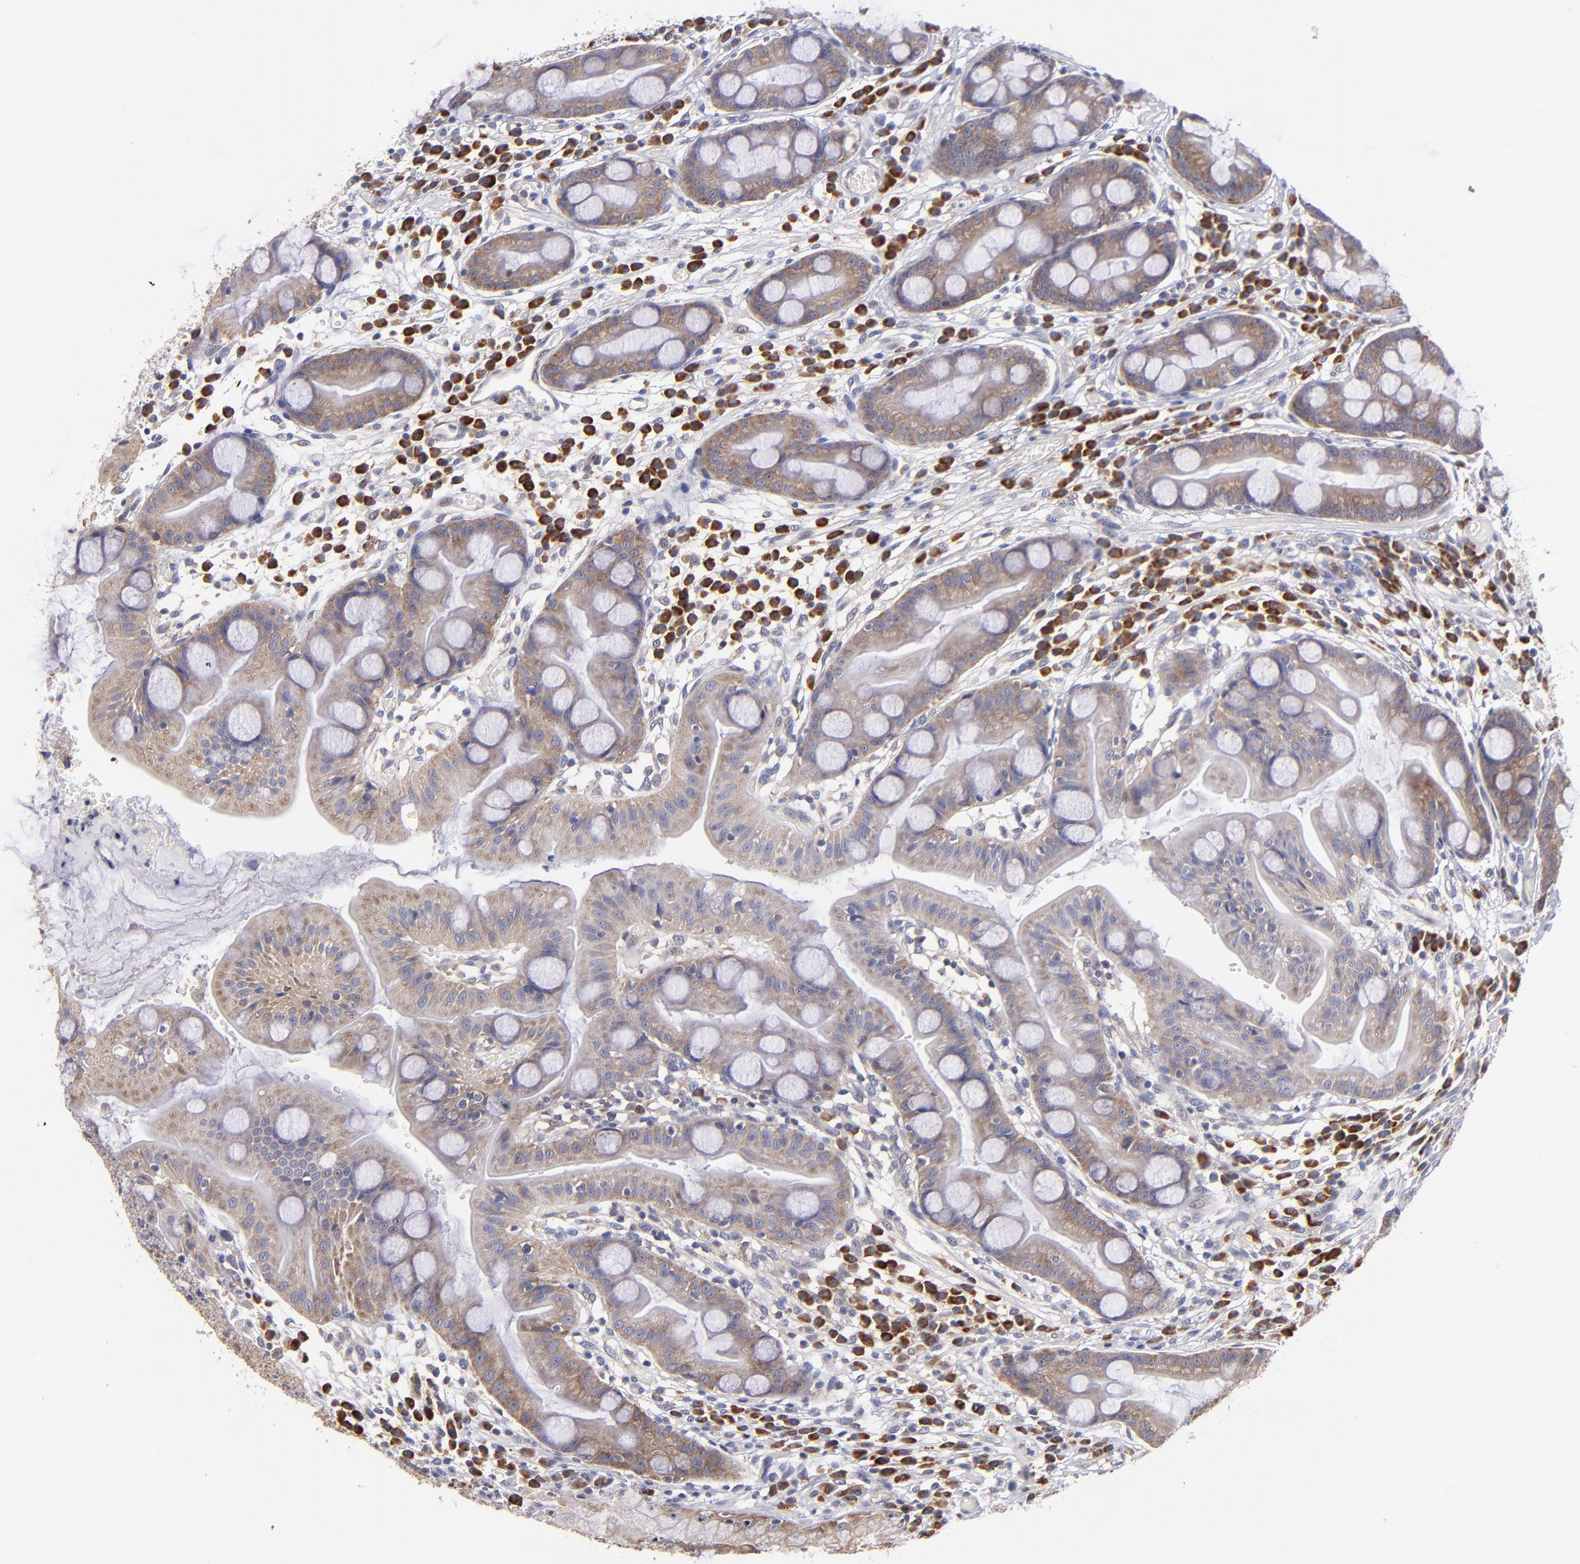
{"staining": {"intensity": "moderate", "quantity": "25%-75%", "location": "cytoplasmic/membranous"}, "tissue": "stomach", "cell_type": "Glandular cells", "image_type": "normal", "snomed": [{"axis": "morphology", "description": "Normal tissue, NOS"}, {"axis": "morphology", "description": "Inflammation, NOS"}, {"axis": "topography", "description": "Stomach, lower"}], "caption": "The photomicrograph shows staining of normal stomach, revealing moderate cytoplasmic/membranous protein positivity (brown color) within glandular cells.", "gene": "EIF3L", "patient": {"sex": "male", "age": 59}}